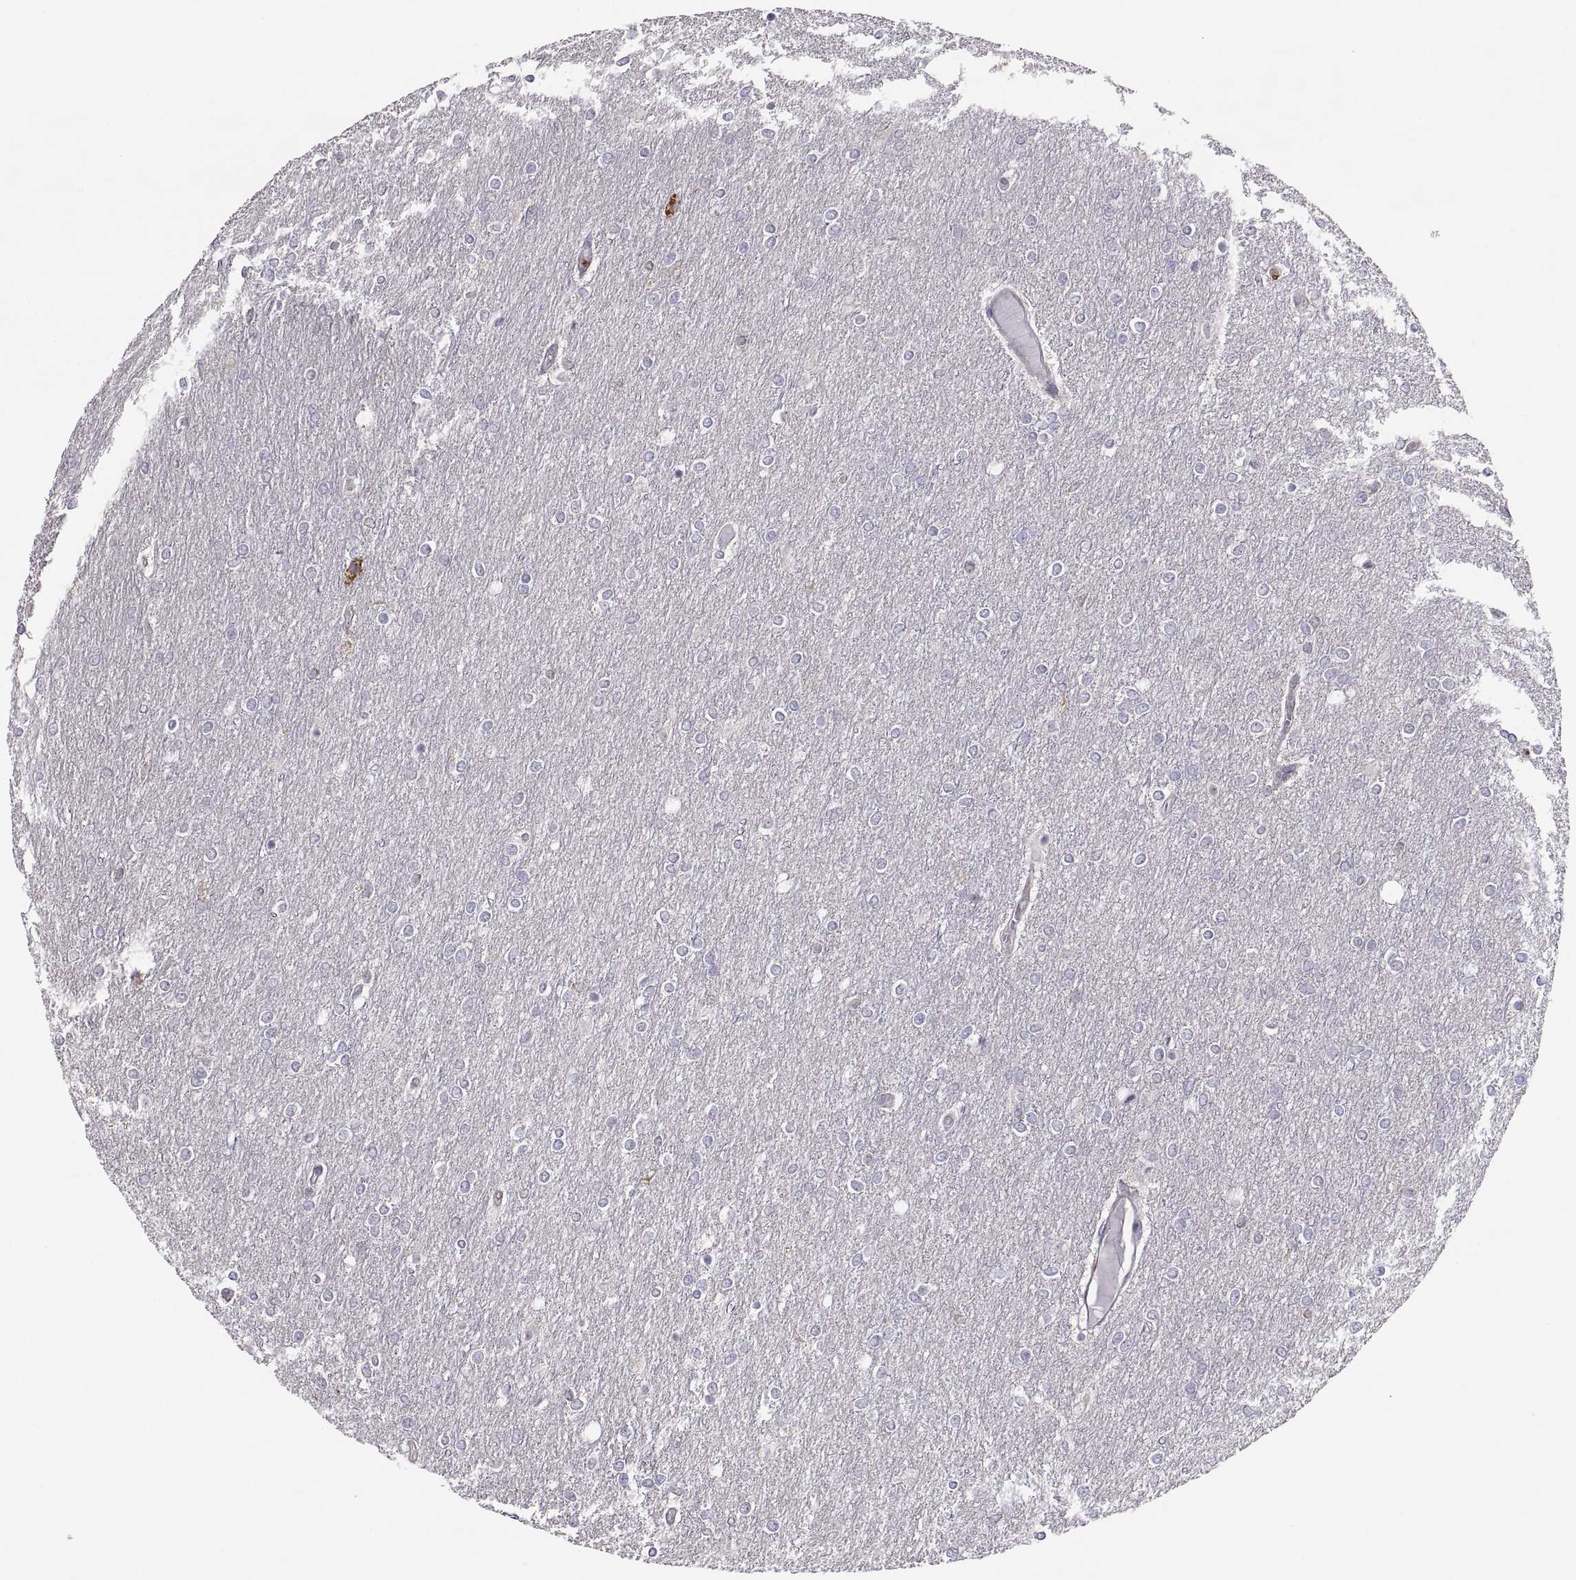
{"staining": {"intensity": "negative", "quantity": "none", "location": "none"}, "tissue": "glioma", "cell_type": "Tumor cells", "image_type": "cancer", "snomed": [{"axis": "morphology", "description": "Glioma, malignant, High grade"}, {"axis": "topography", "description": "Brain"}], "caption": "An image of glioma stained for a protein demonstrates no brown staining in tumor cells.", "gene": "ERO1A", "patient": {"sex": "female", "age": 61}}